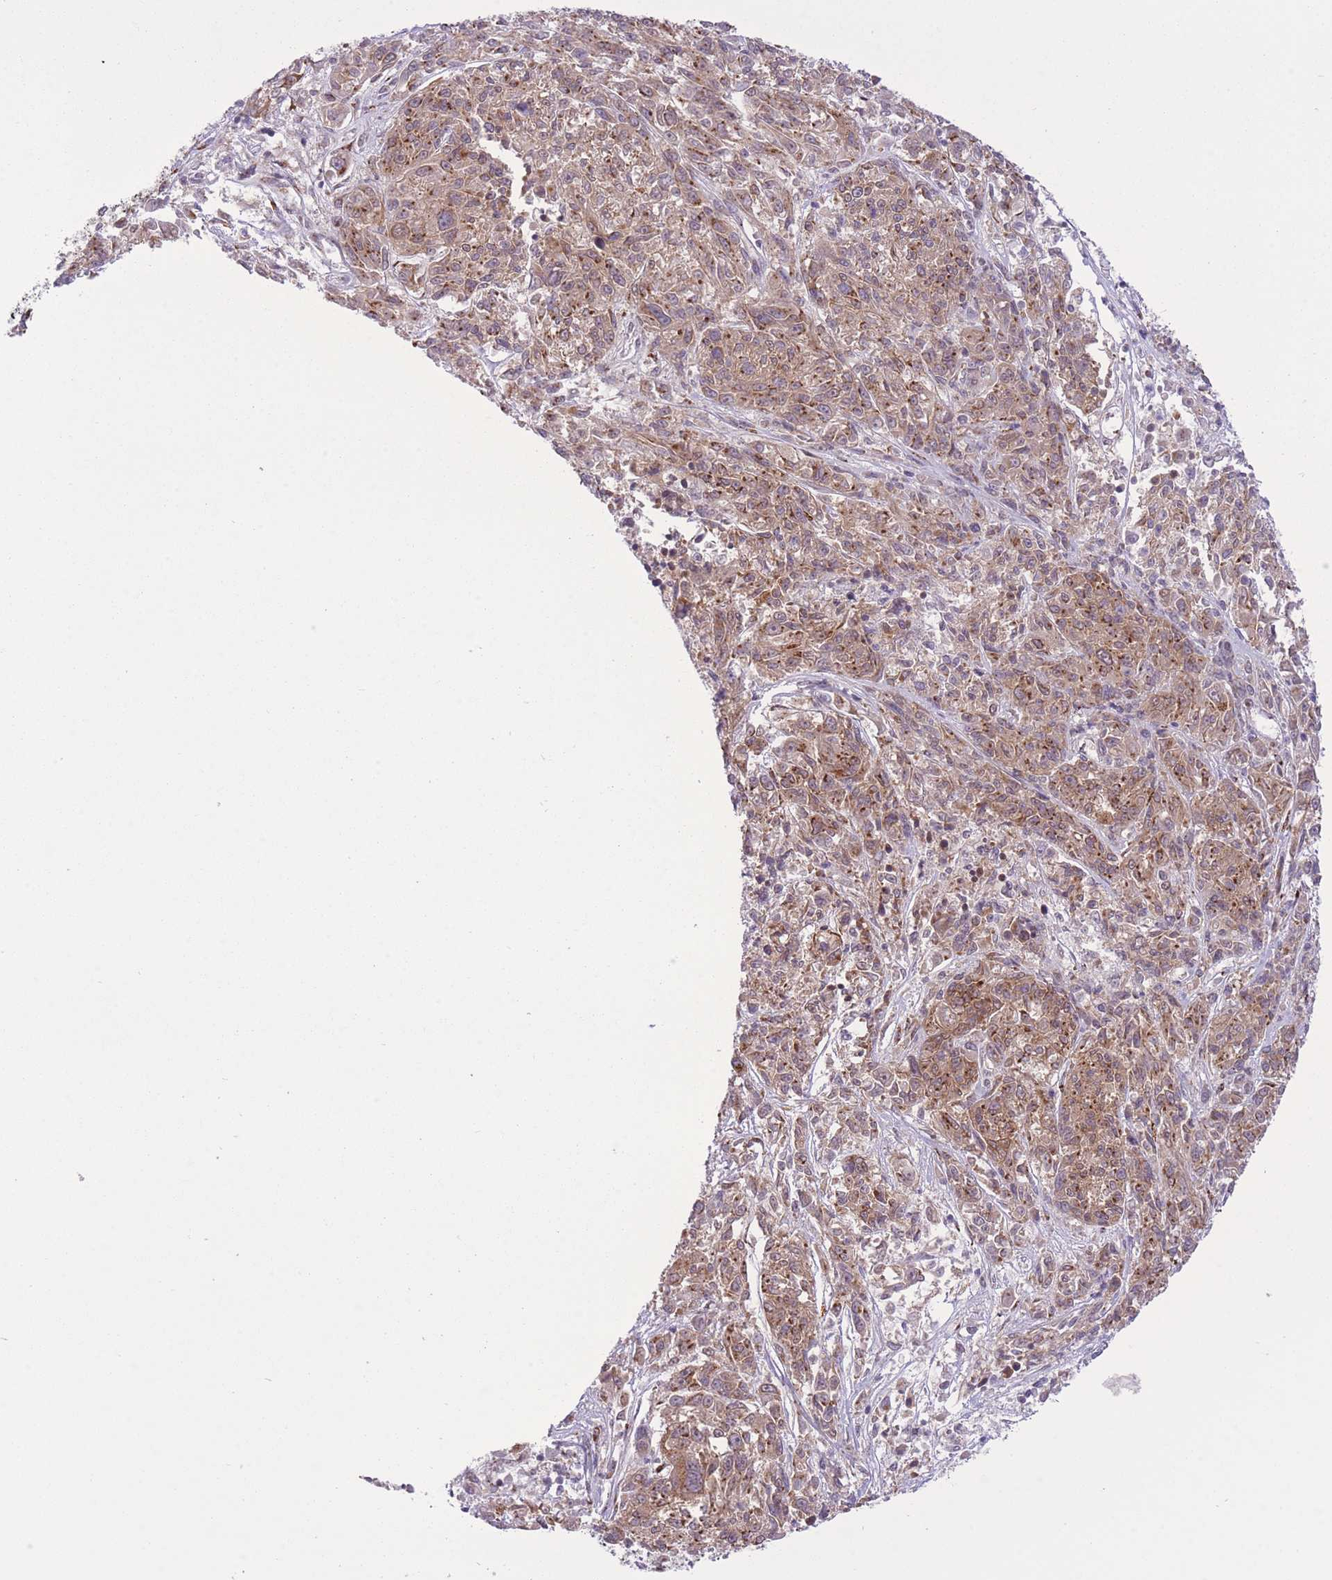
{"staining": {"intensity": "moderate", "quantity": ">75%", "location": "cytoplasmic/membranous"}, "tissue": "melanoma", "cell_type": "Tumor cells", "image_type": "cancer", "snomed": [{"axis": "morphology", "description": "Malignant melanoma, NOS"}, {"axis": "topography", "description": "Skin"}], "caption": "Immunohistochemistry (IHC) (DAB (3,3'-diaminobenzidine)) staining of melanoma shows moderate cytoplasmic/membranous protein positivity in about >75% of tumor cells. (DAB (3,3'-diaminobenzidine) = brown stain, brightfield microscopy at high magnification).", "gene": "ZBED5", "patient": {"sex": "male", "age": 53}}